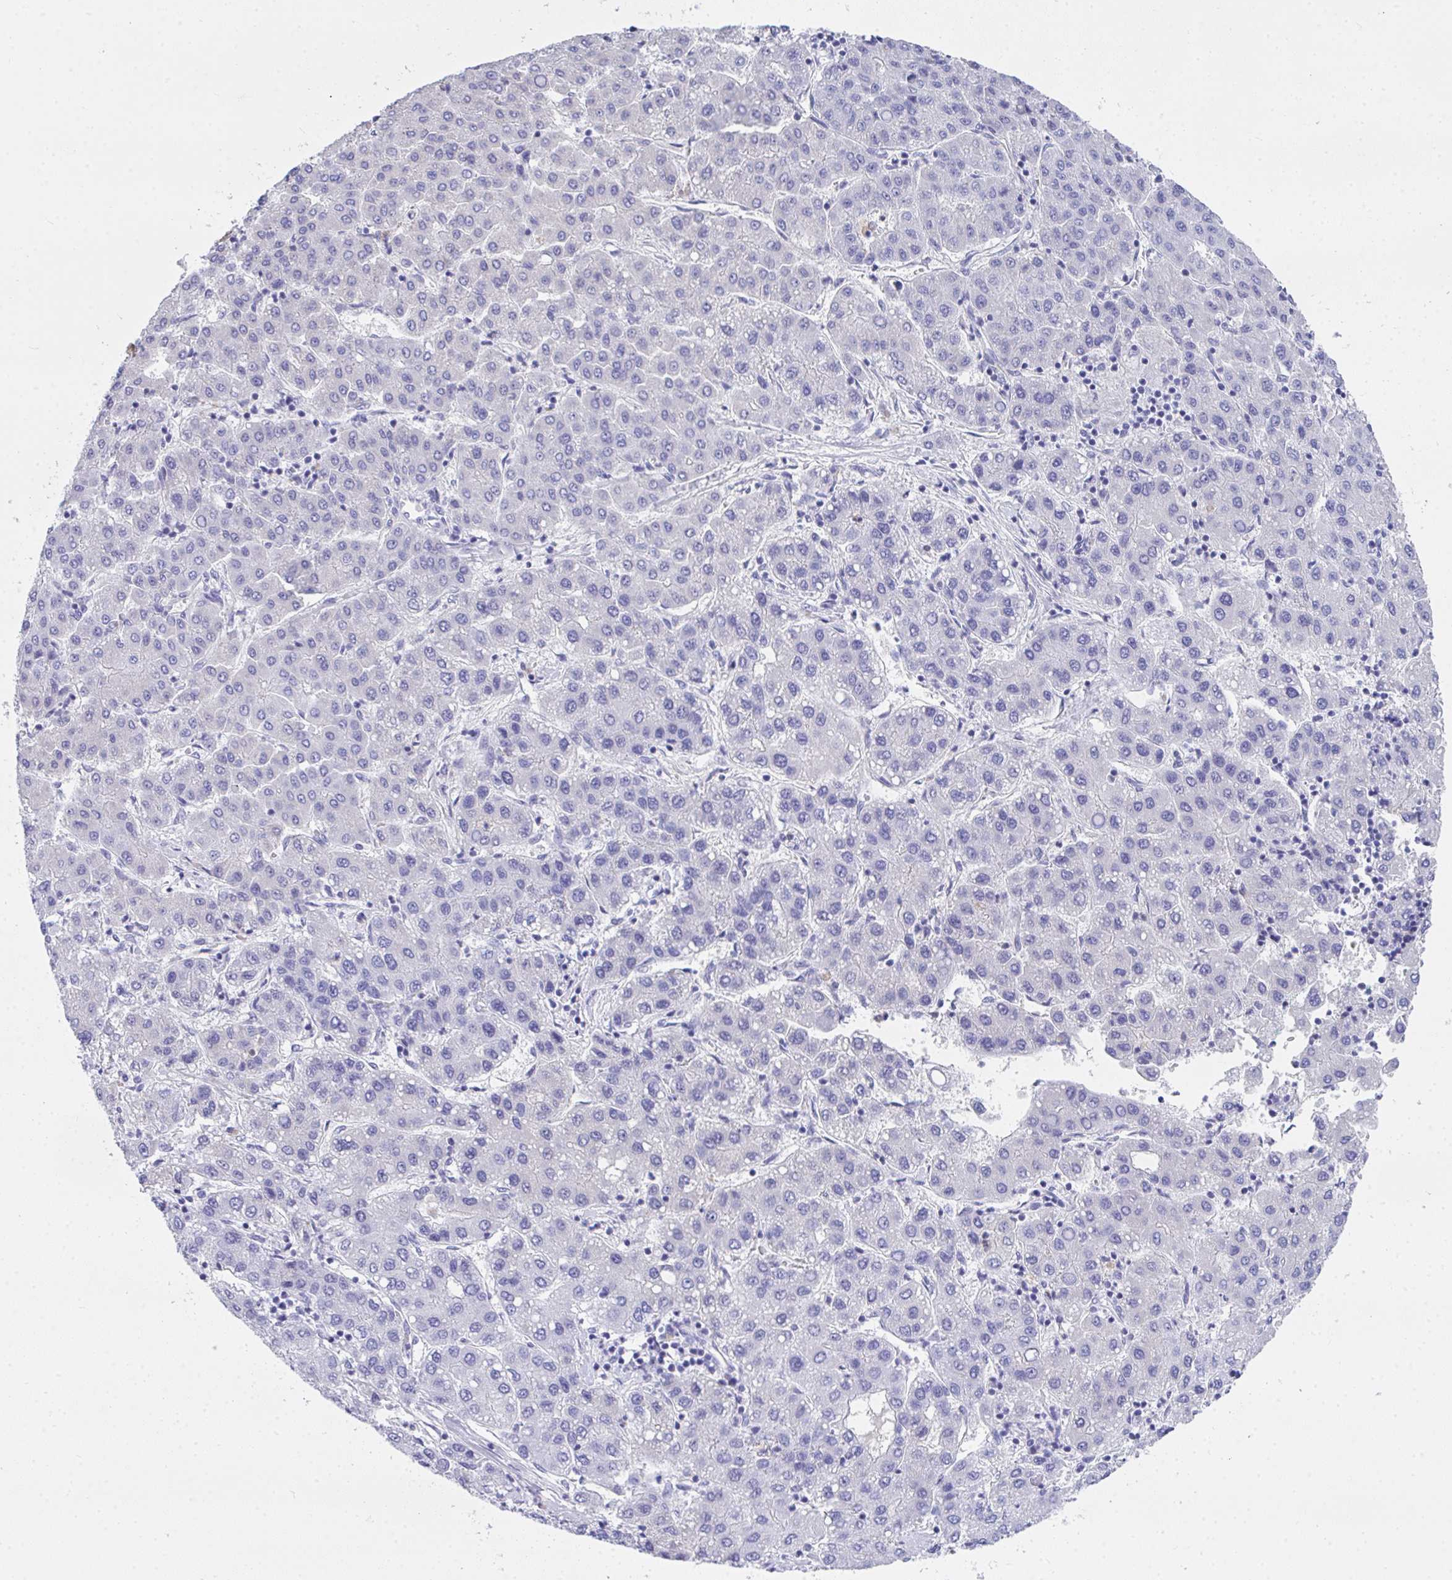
{"staining": {"intensity": "negative", "quantity": "none", "location": "none"}, "tissue": "liver cancer", "cell_type": "Tumor cells", "image_type": "cancer", "snomed": [{"axis": "morphology", "description": "Carcinoma, Hepatocellular, NOS"}, {"axis": "topography", "description": "Liver"}], "caption": "This histopathology image is of hepatocellular carcinoma (liver) stained with IHC to label a protein in brown with the nuclei are counter-stained blue. There is no expression in tumor cells.", "gene": "COA5", "patient": {"sex": "male", "age": 65}}